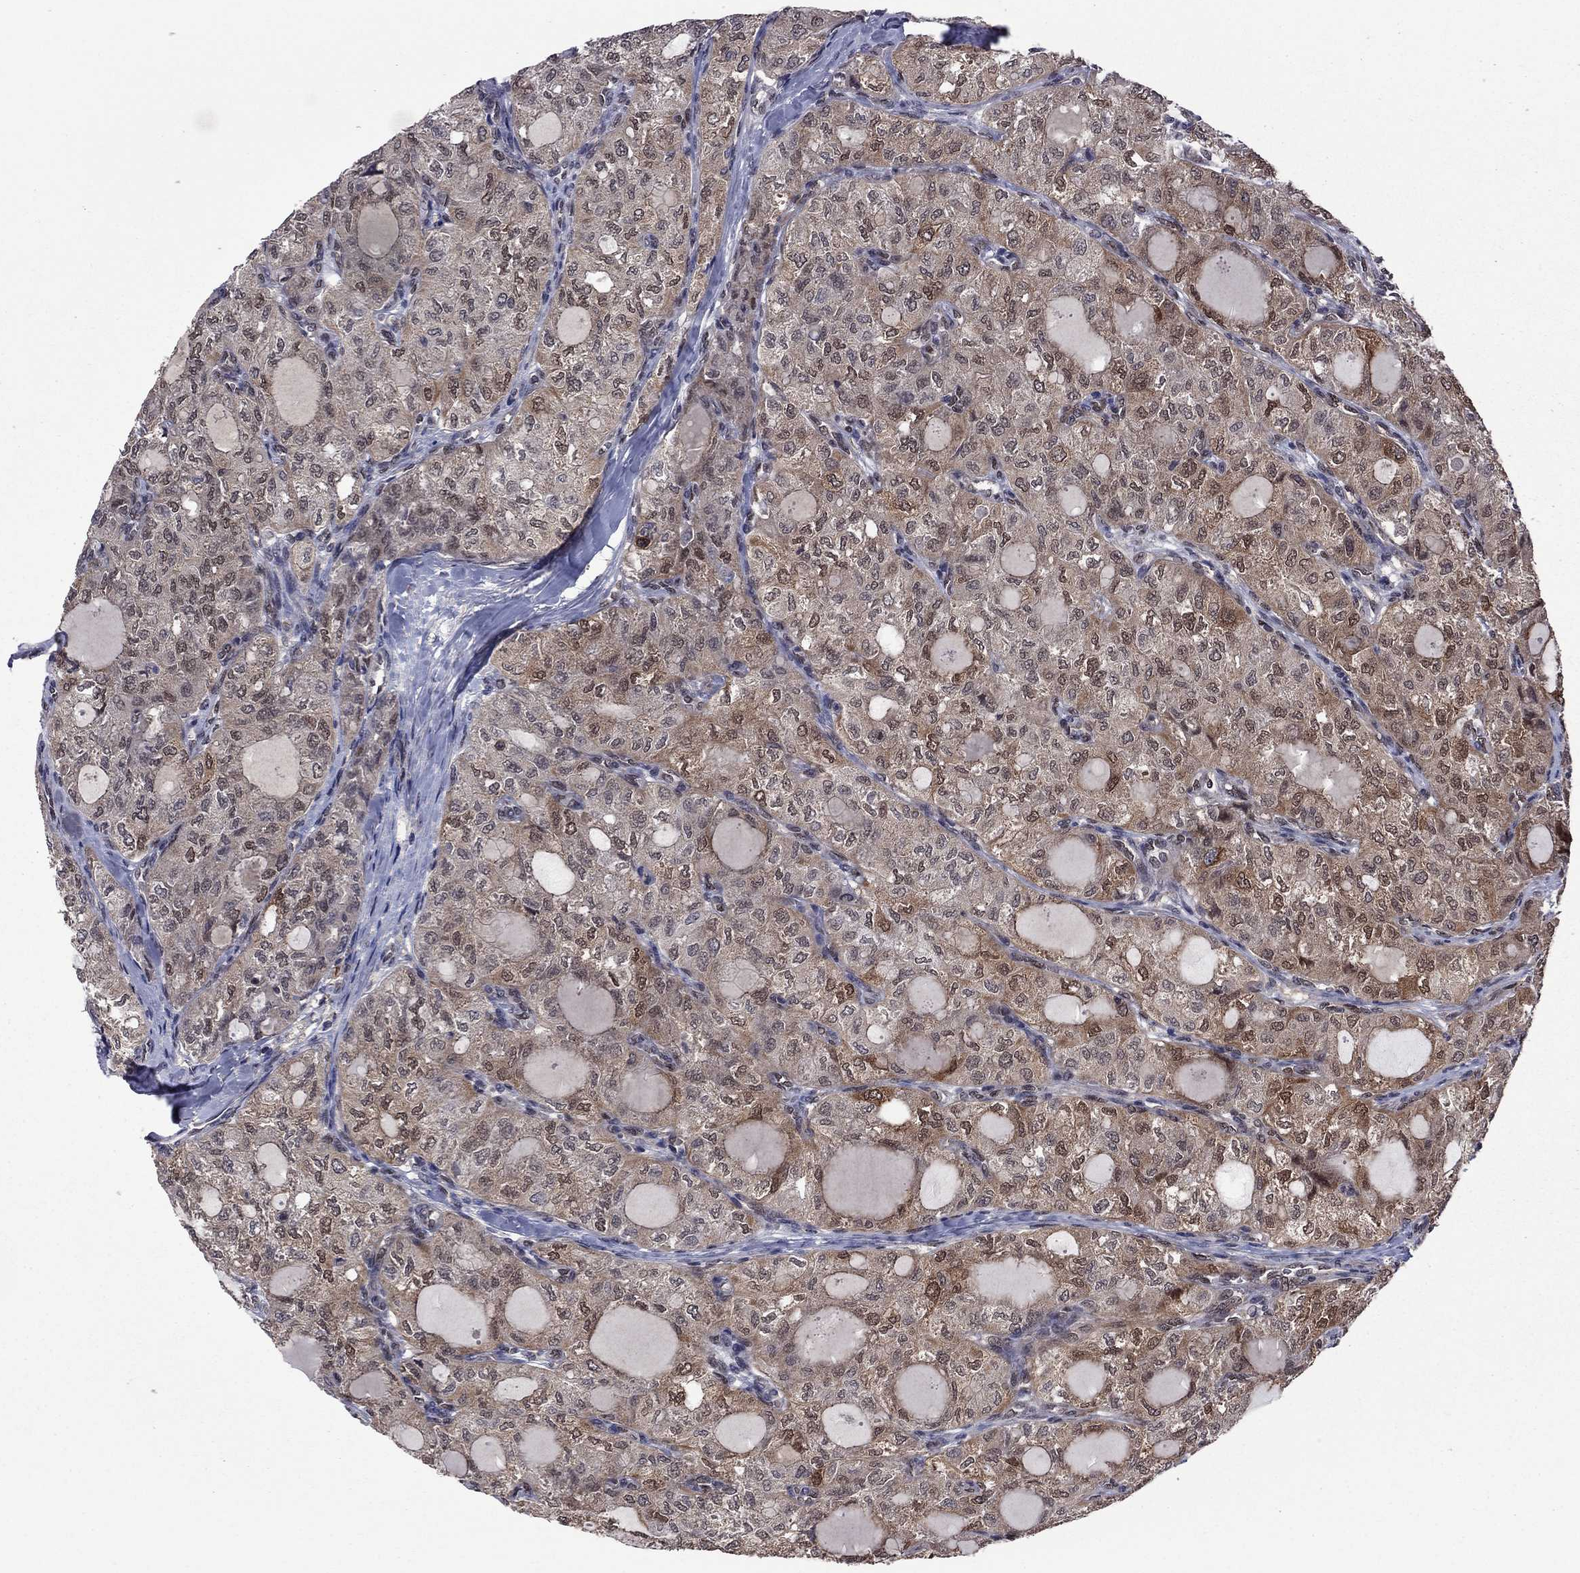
{"staining": {"intensity": "moderate", "quantity": "<25%", "location": "cytoplasmic/membranous"}, "tissue": "thyroid cancer", "cell_type": "Tumor cells", "image_type": "cancer", "snomed": [{"axis": "morphology", "description": "Follicular adenoma carcinoma, NOS"}, {"axis": "topography", "description": "Thyroid gland"}], "caption": "Immunohistochemical staining of thyroid cancer (follicular adenoma carcinoma) displays moderate cytoplasmic/membranous protein expression in about <25% of tumor cells.", "gene": "GPAA1", "patient": {"sex": "male", "age": 75}}